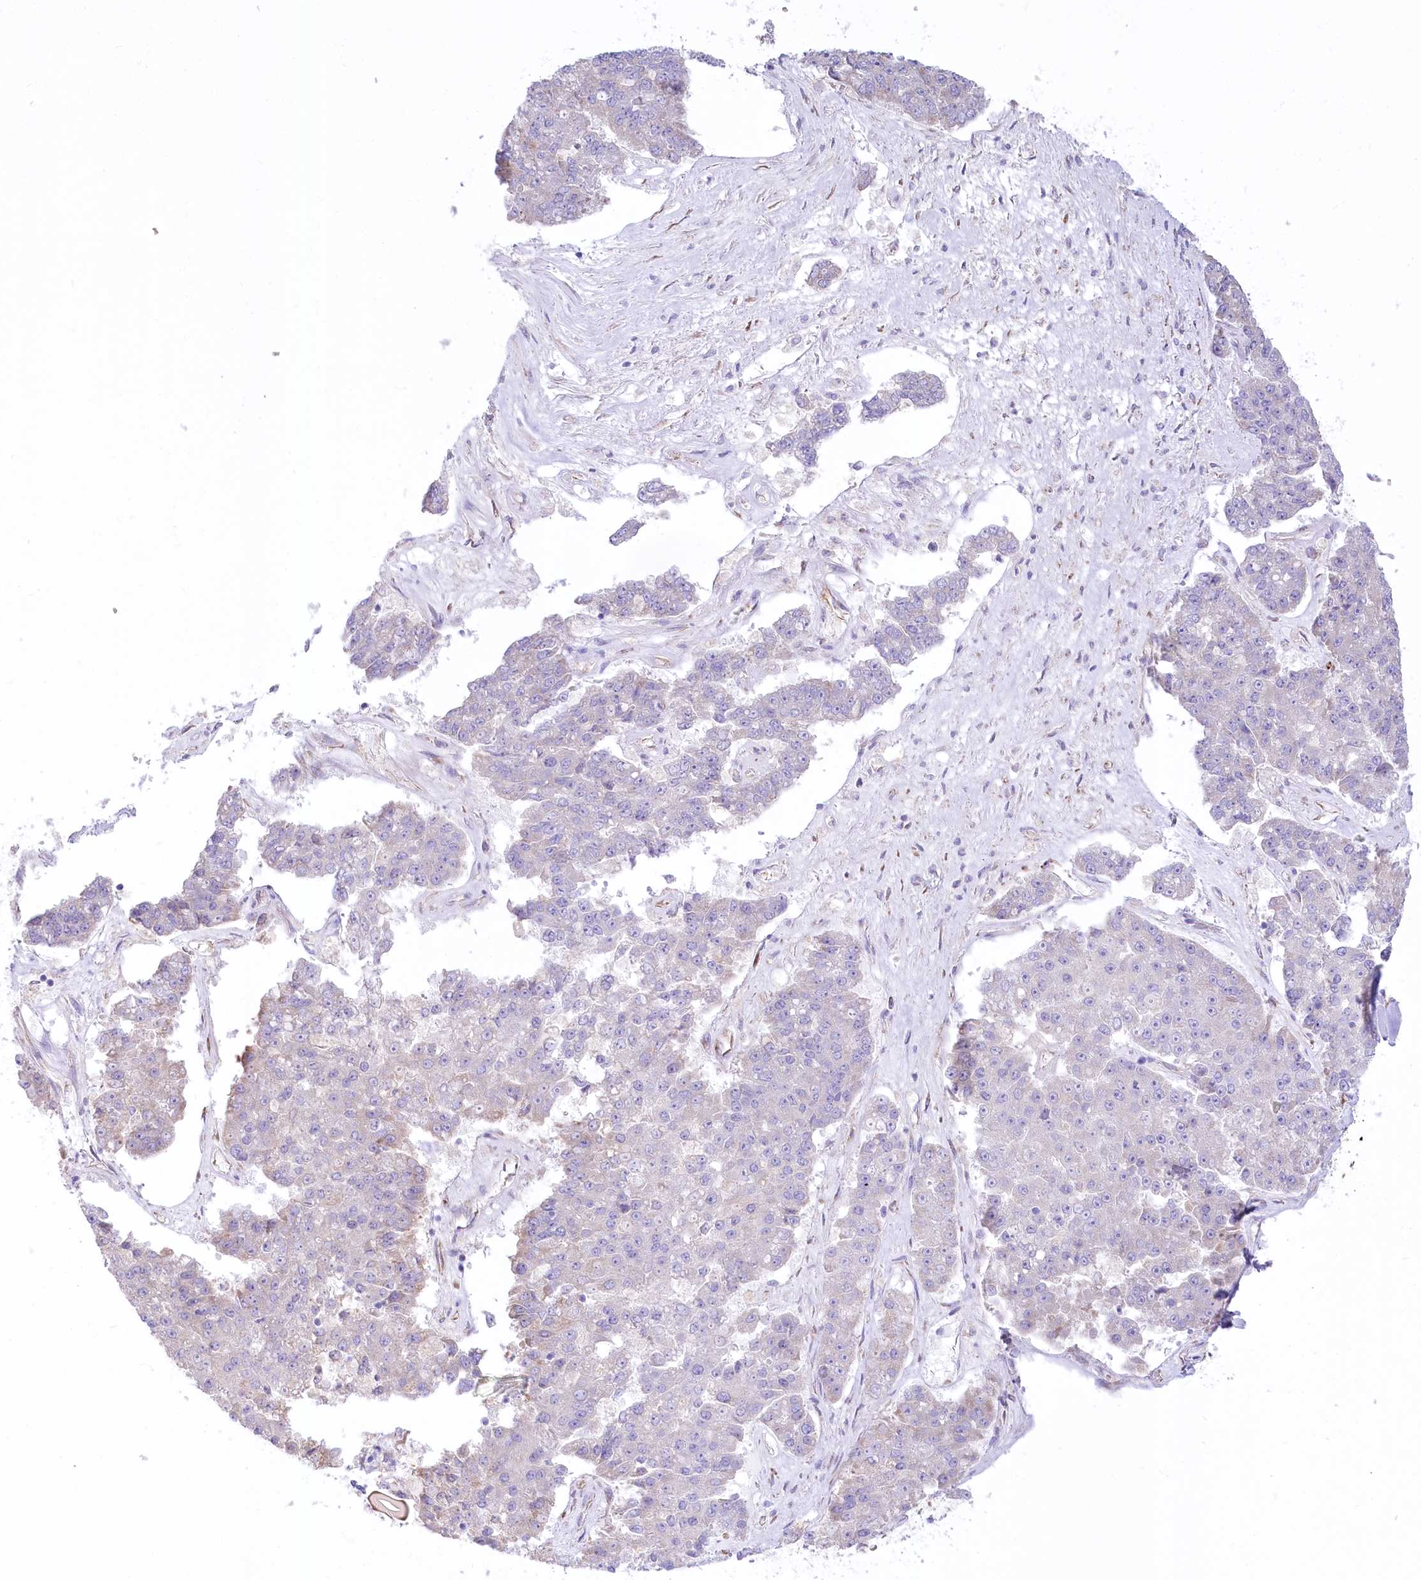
{"staining": {"intensity": "negative", "quantity": "none", "location": "none"}, "tissue": "pancreatic cancer", "cell_type": "Tumor cells", "image_type": "cancer", "snomed": [{"axis": "morphology", "description": "Adenocarcinoma, NOS"}, {"axis": "topography", "description": "Pancreas"}], "caption": "Human pancreatic cancer (adenocarcinoma) stained for a protein using IHC exhibits no staining in tumor cells.", "gene": "STT3B", "patient": {"sex": "male", "age": 50}}